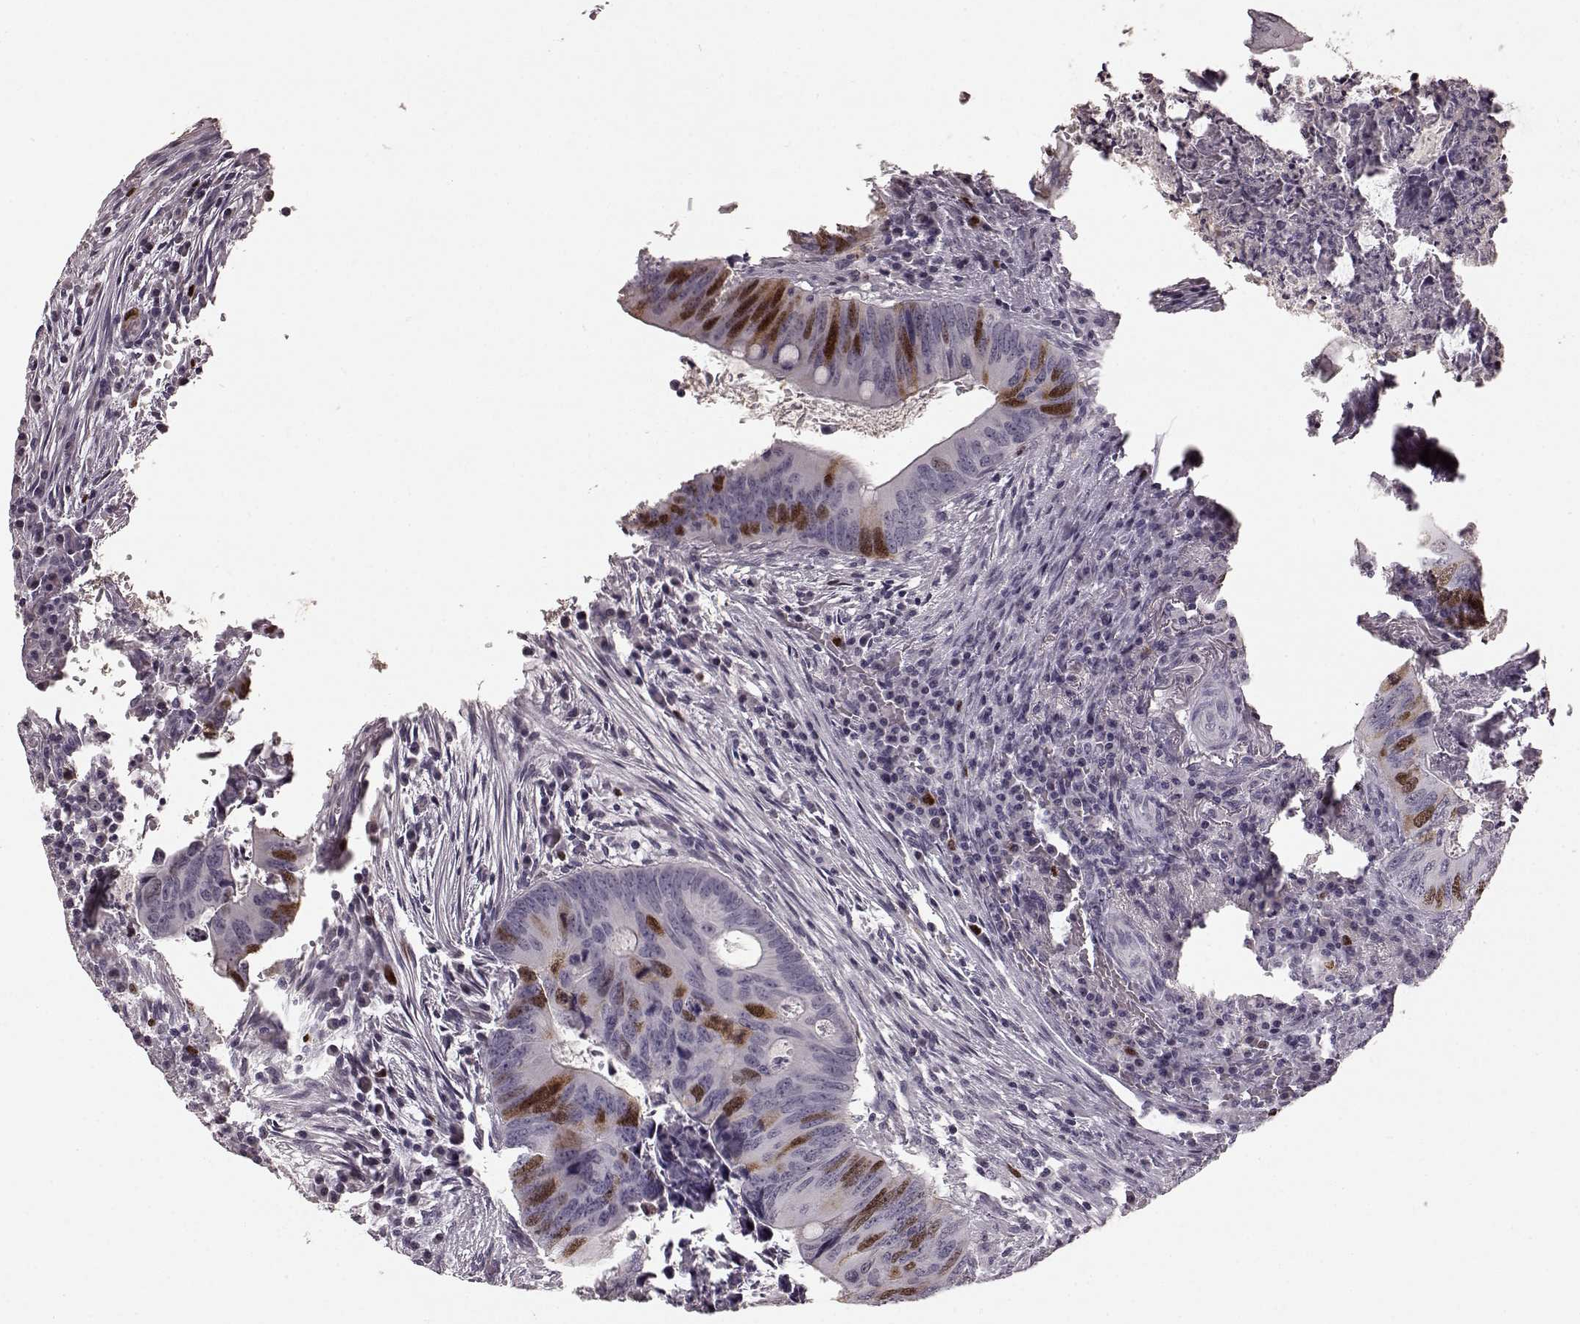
{"staining": {"intensity": "strong", "quantity": "25%-75%", "location": "nuclear"}, "tissue": "colorectal cancer", "cell_type": "Tumor cells", "image_type": "cancer", "snomed": [{"axis": "morphology", "description": "Adenocarcinoma, NOS"}, {"axis": "topography", "description": "Colon"}], "caption": "The immunohistochemical stain labels strong nuclear staining in tumor cells of colorectal adenocarcinoma tissue.", "gene": "CCNA2", "patient": {"sex": "female", "age": 74}}